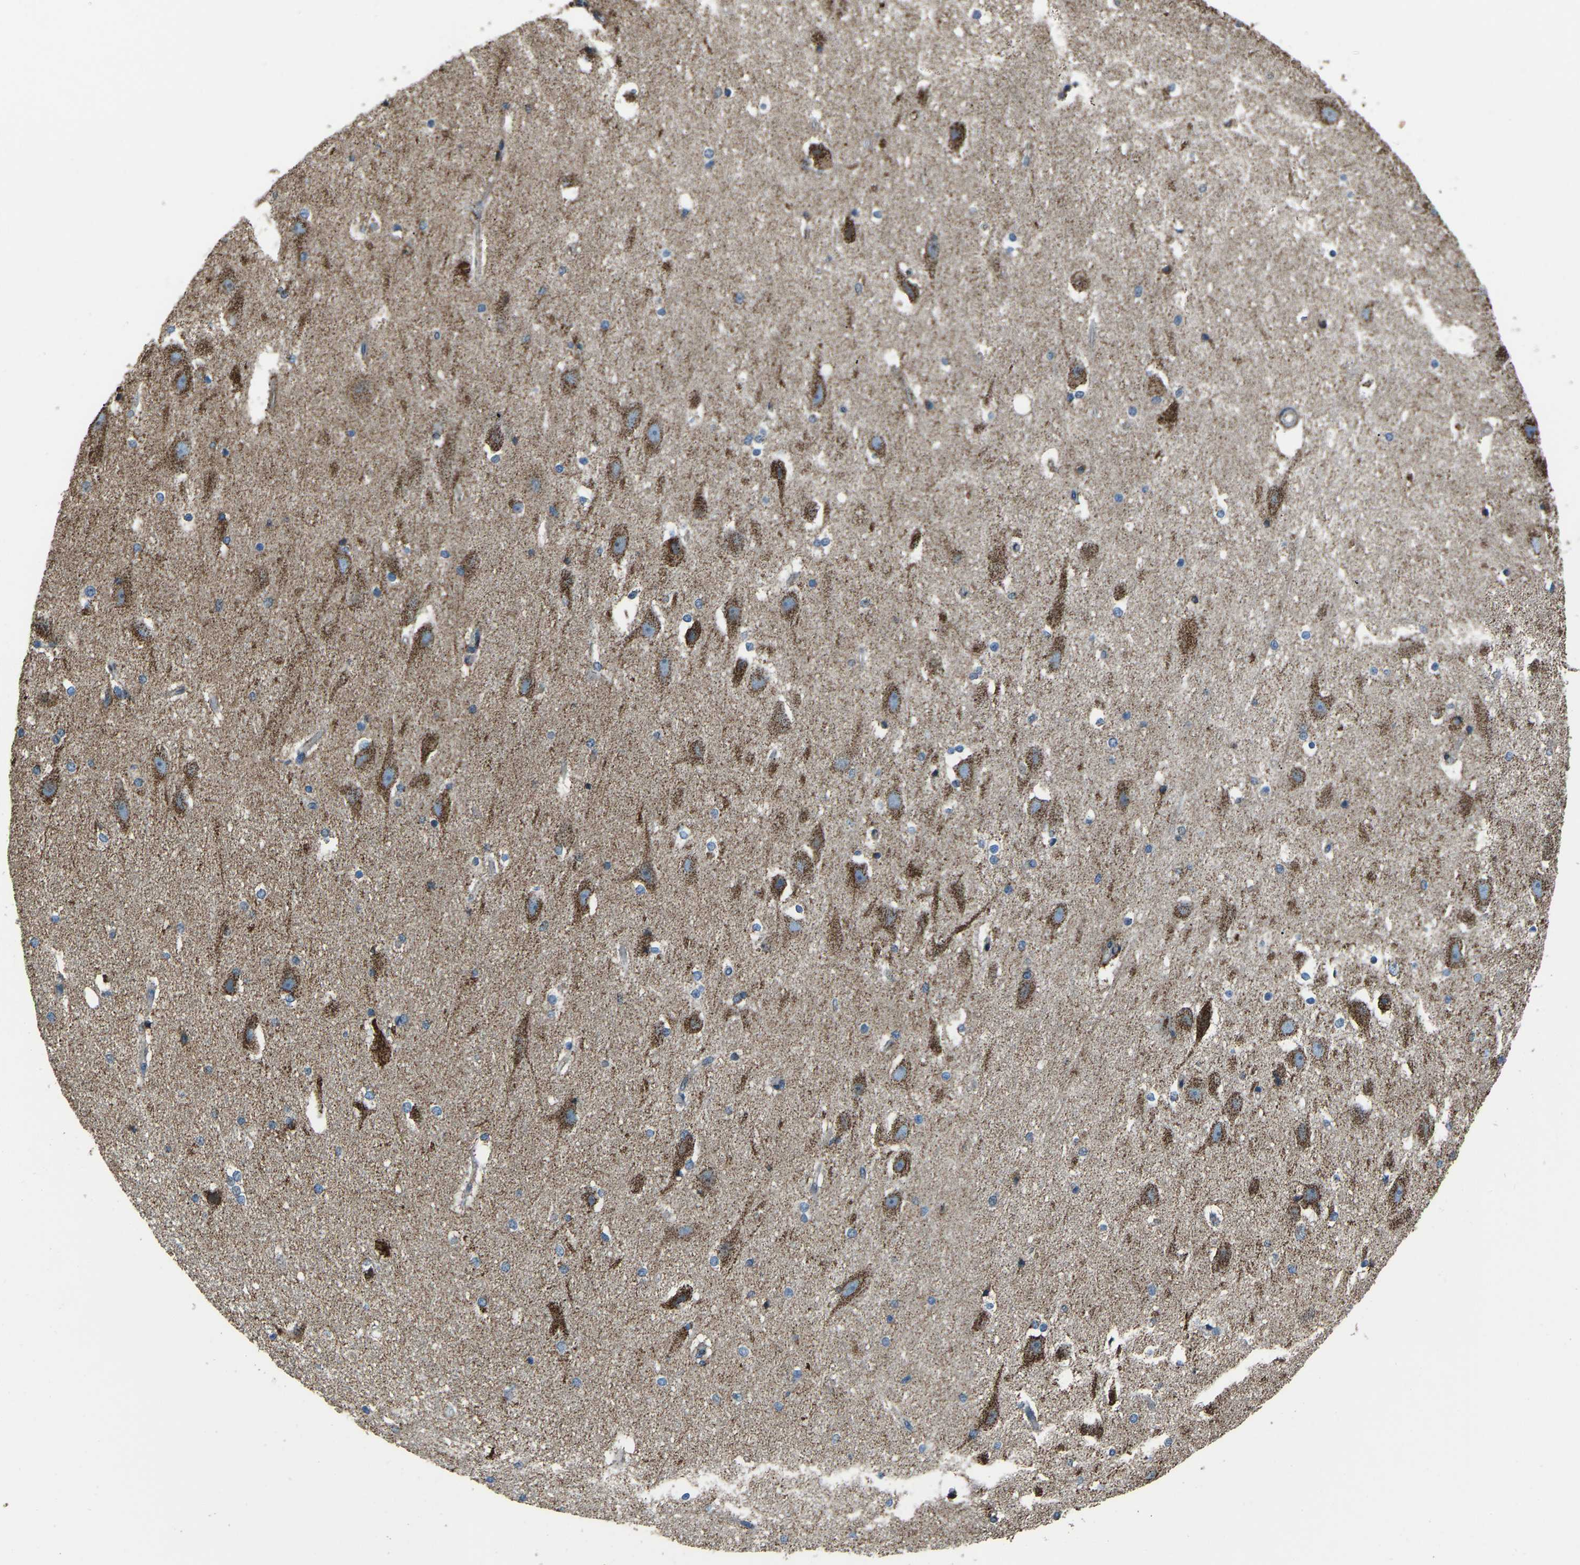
{"staining": {"intensity": "moderate", "quantity": "25%-75%", "location": "cytoplasmic/membranous"}, "tissue": "hippocampus", "cell_type": "Glial cells", "image_type": "normal", "snomed": [{"axis": "morphology", "description": "Normal tissue, NOS"}, {"axis": "topography", "description": "Hippocampus"}], "caption": "The histopathology image demonstrates immunohistochemical staining of benign hippocampus. There is moderate cytoplasmic/membranous staining is present in approximately 25%-75% of glial cells.", "gene": "RBM33", "patient": {"sex": "female", "age": 19}}